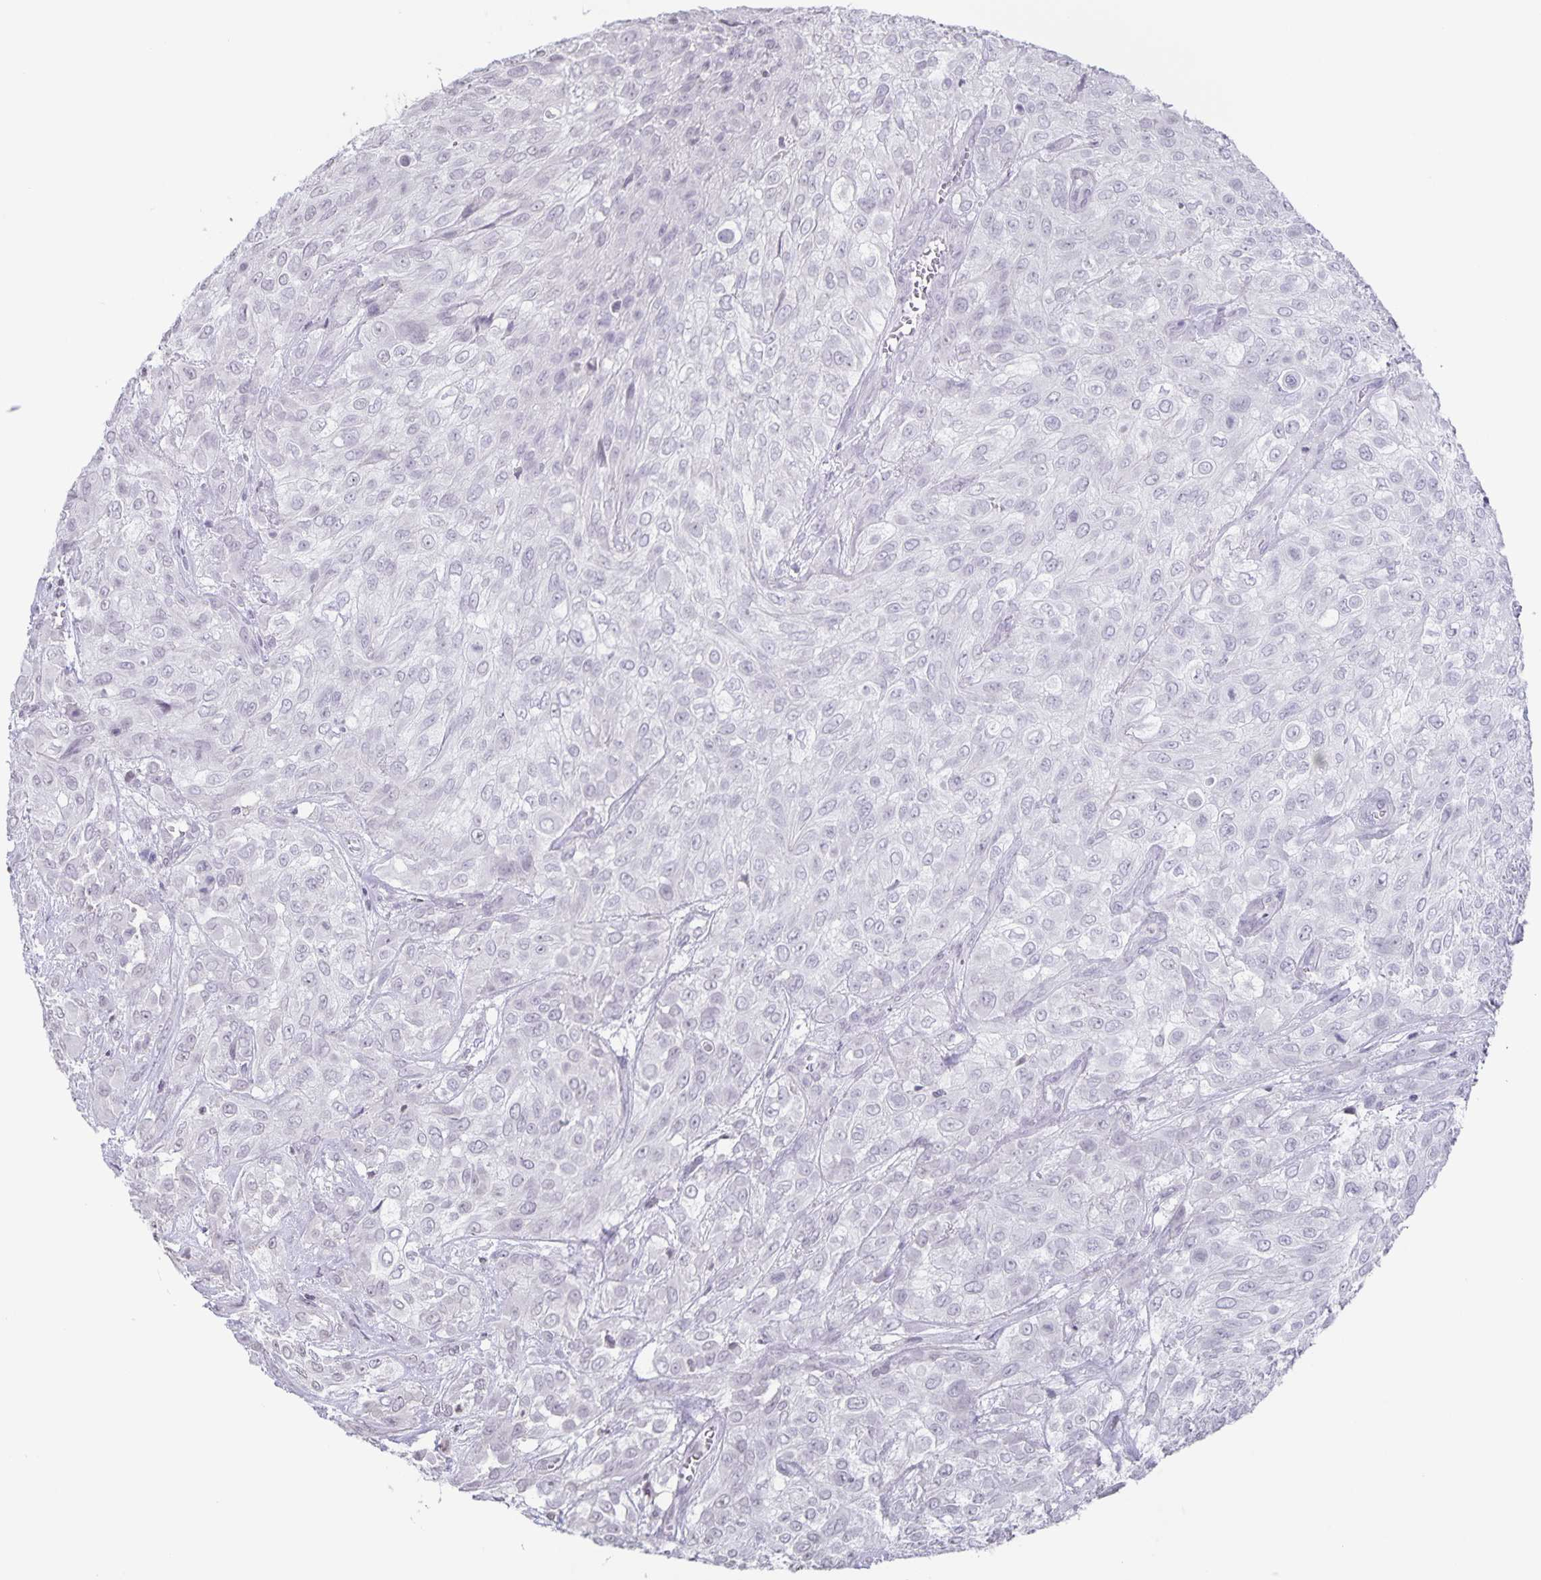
{"staining": {"intensity": "negative", "quantity": "none", "location": "none"}, "tissue": "urothelial cancer", "cell_type": "Tumor cells", "image_type": "cancer", "snomed": [{"axis": "morphology", "description": "Urothelial carcinoma, High grade"}, {"axis": "topography", "description": "Urinary bladder"}], "caption": "Protein analysis of urothelial cancer exhibits no significant expression in tumor cells. (DAB (3,3'-diaminobenzidine) immunohistochemistry, high magnification).", "gene": "AQP4", "patient": {"sex": "male", "age": 57}}